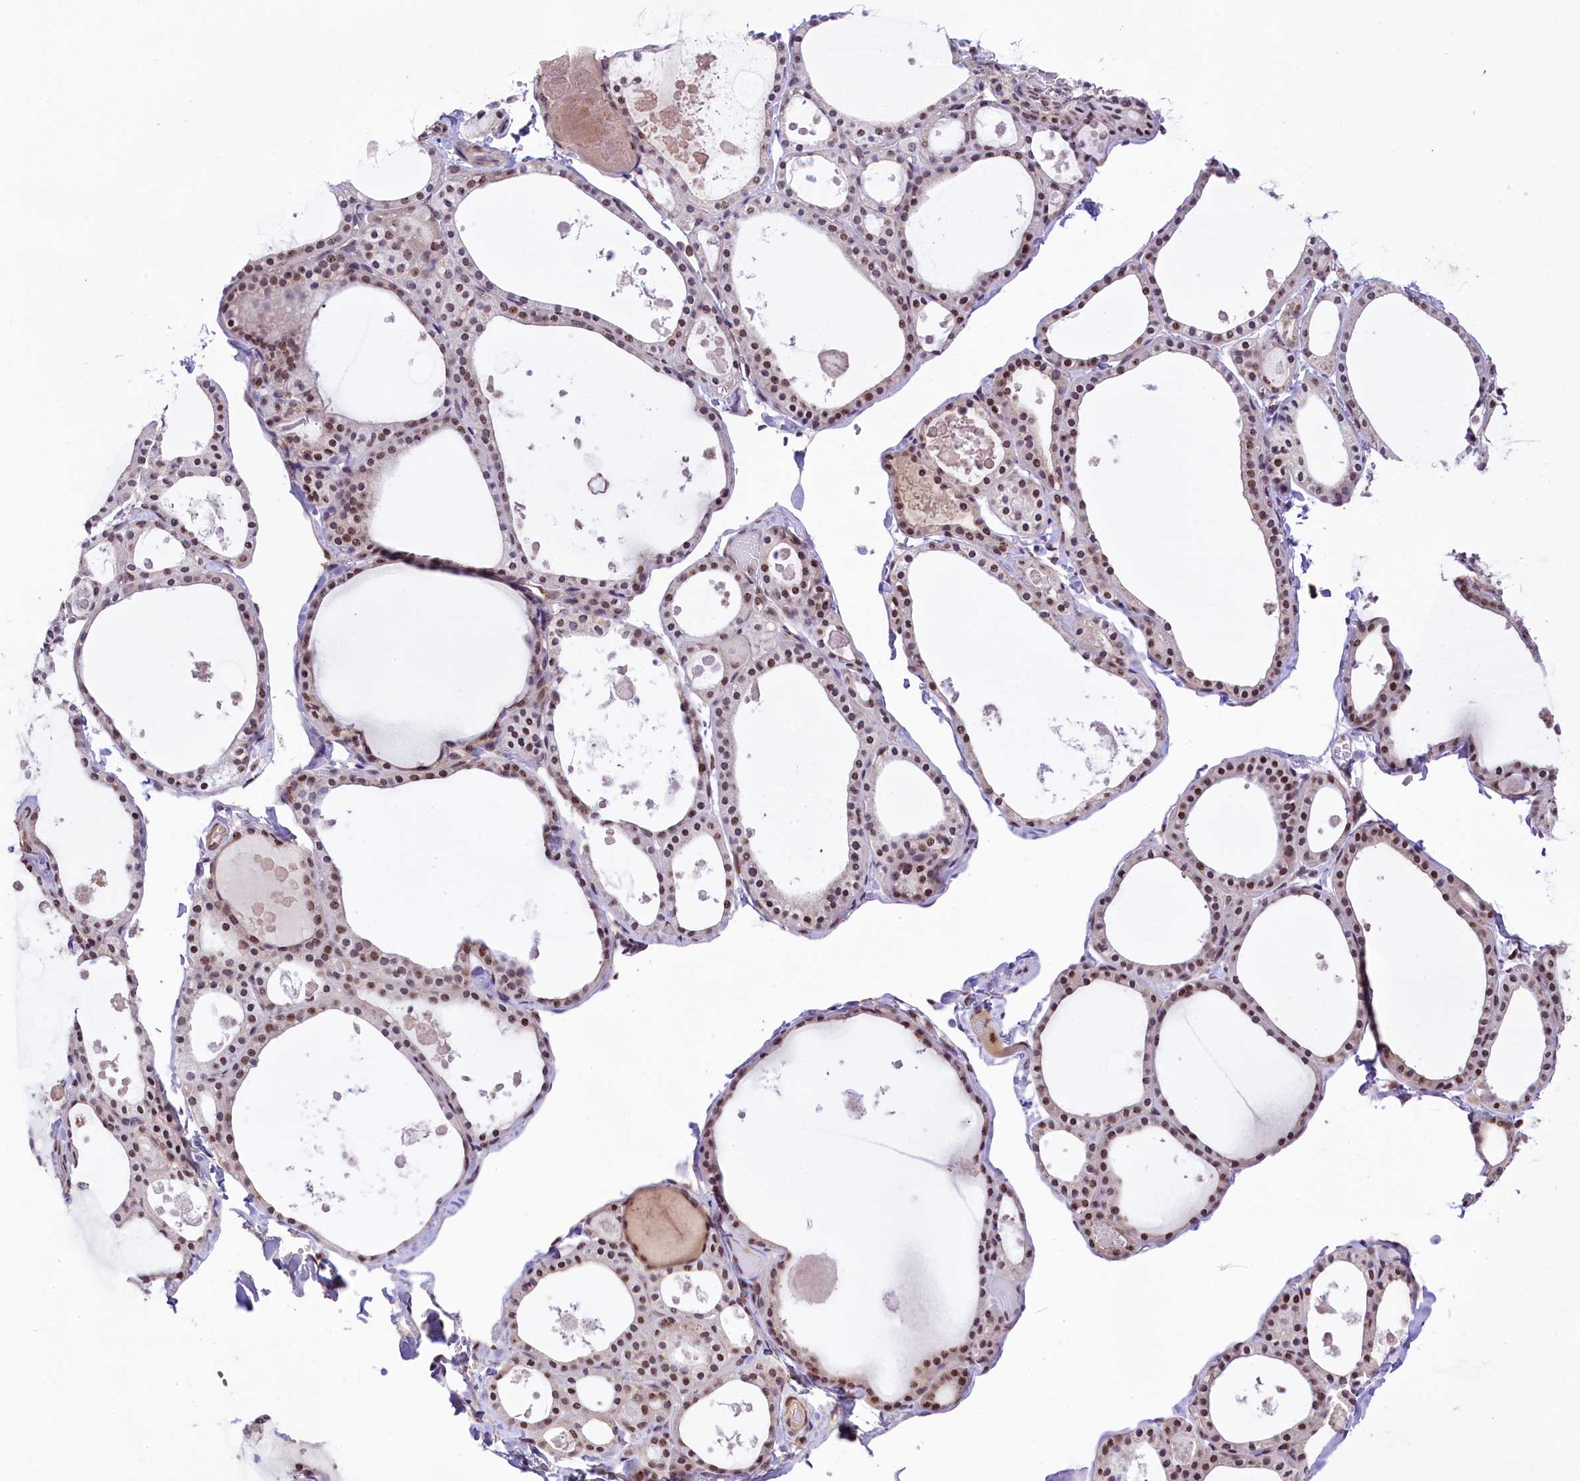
{"staining": {"intensity": "weak", "quantity": ">75%", "location": "nuclear"}, "tissue": "thyroid gland", "cell_type": "Glandular cells", "image_type": "normal", "snomed": [{"axis": "morphology", "description": "Normal tissue, NOS"}, {"axis": "topography", "description": "Thyroid gland"}], "caption": "This photomicrograph demonstrates immunohistochemistry (IHC) staining of normal thyroid gland, with low weak nuclear positivity in about >75% of glandular cells.", "gene": "RBBP8", "patient": {"sex": "male", "age": 56}}